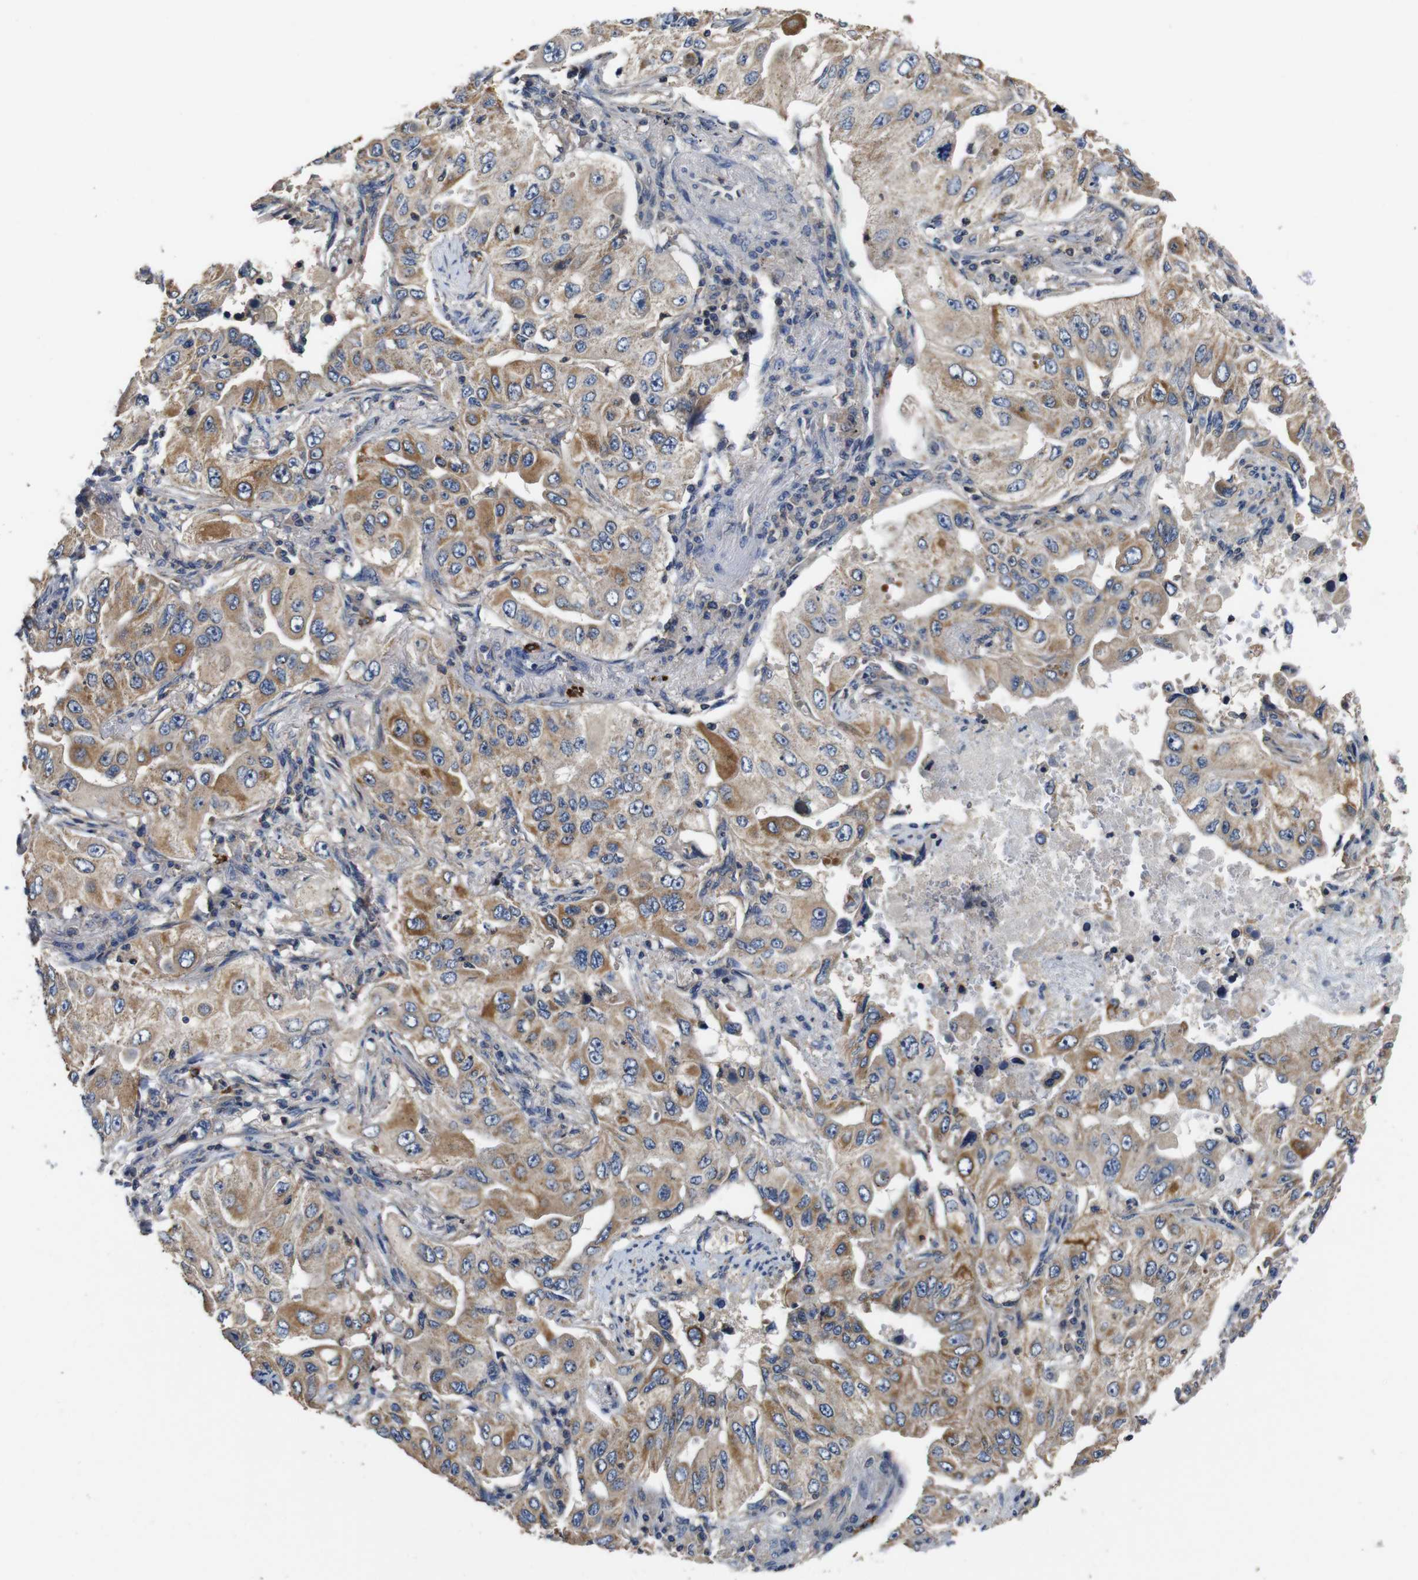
{"staining": {"intensity": "moderate", "quantity": ">75%", "location": "cytoplasmic/membranous"}, "tissue": "lung cancer", "cell_type": "Tumor cells", "image_type": "cancer", "snomed": [{"axis": "morphology", "description": "Adenocarcinoma, NOS"}, {"axis": "topography", "description": "Lung"}], "caption": "Immunohistochemical staining of adenocarcinoma (lung) reveals medium levels of moderate cytoplasmic/membranous protein expression in about >75% of tumor cells.", "gene": "GLIPR1", "patient": {"sex": "male", "age": 84}}